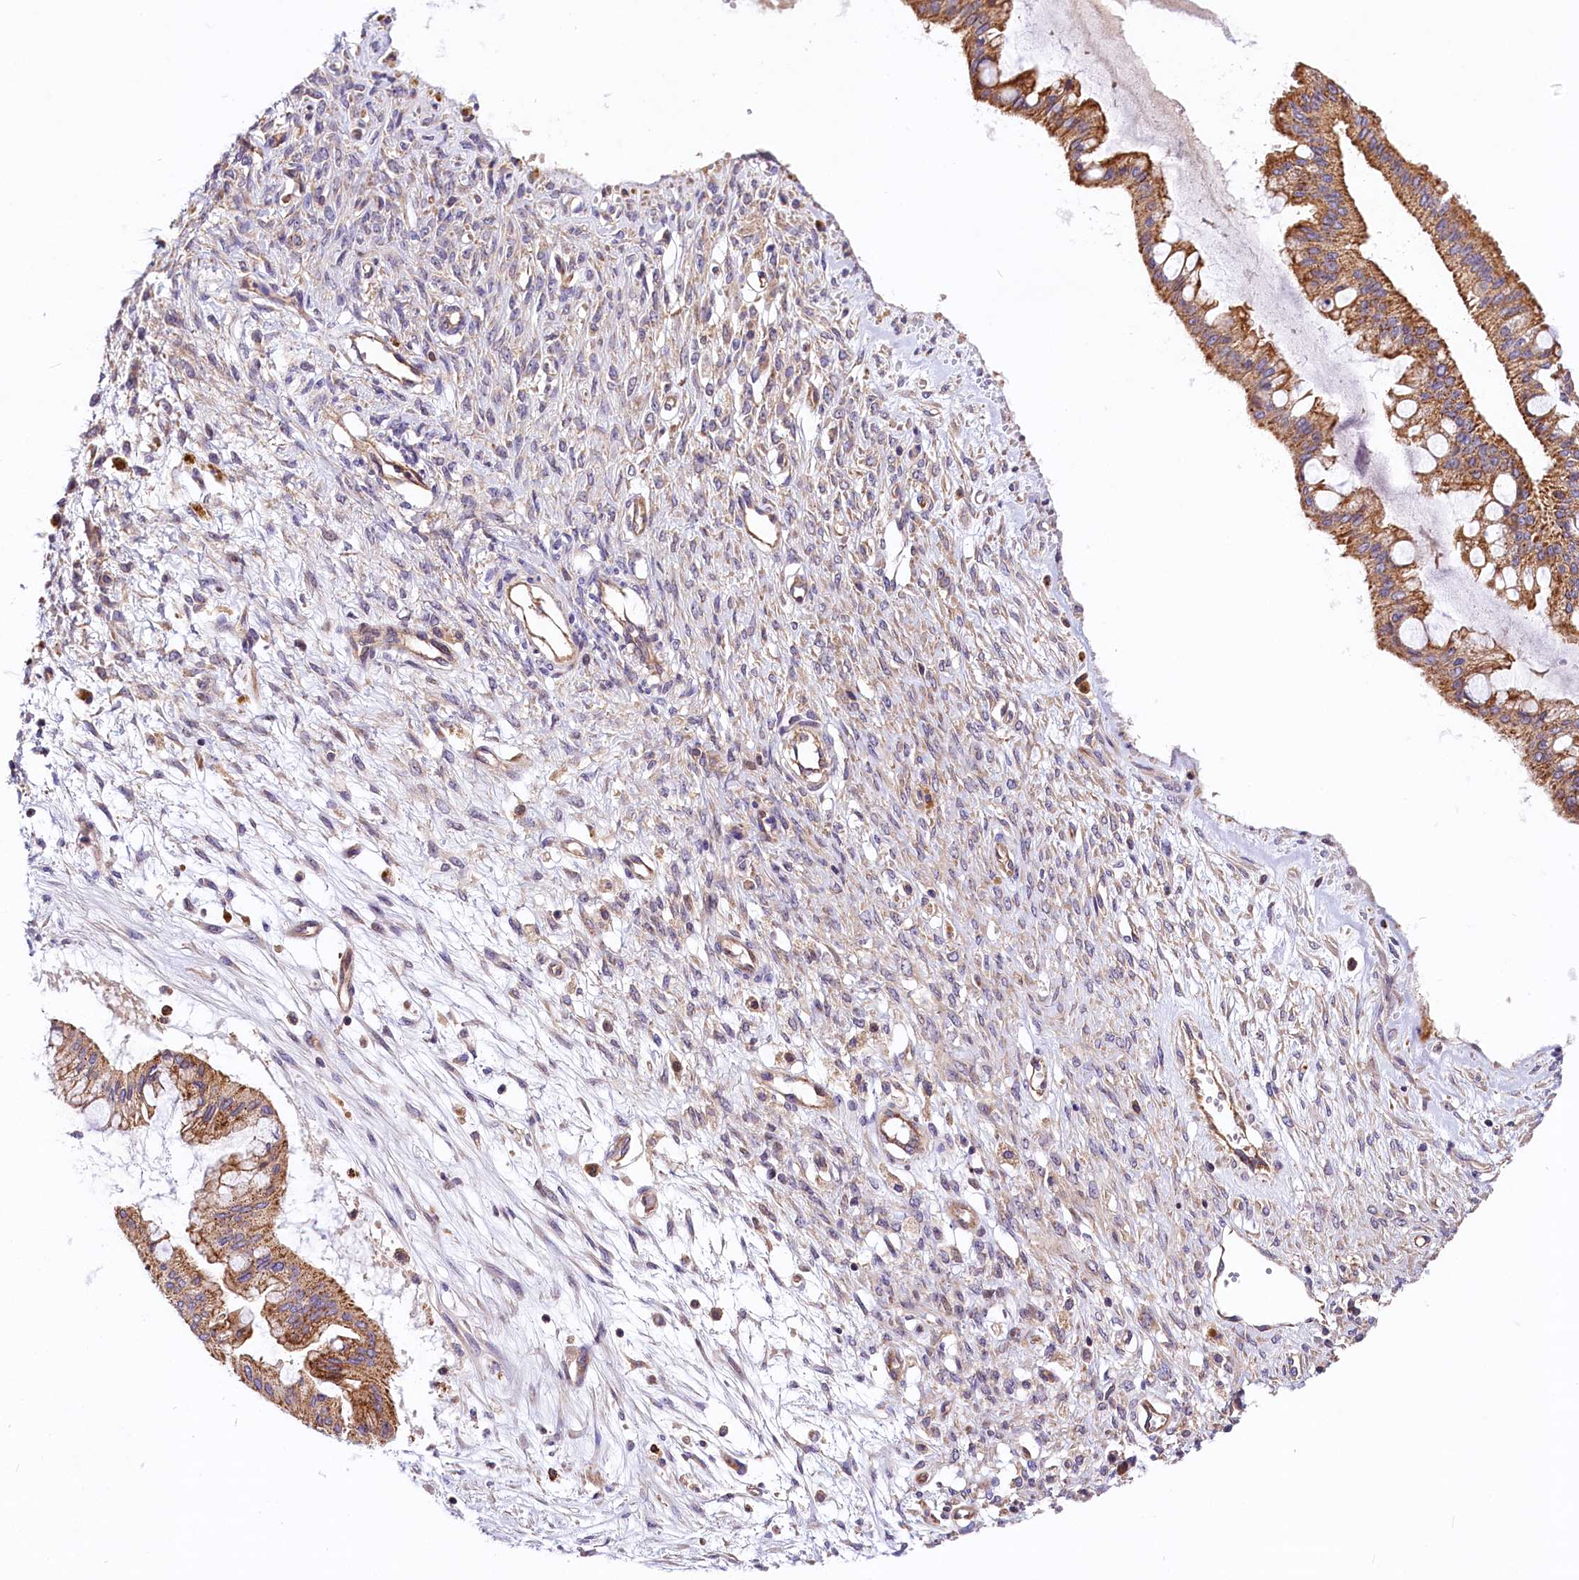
{"staining": {"intensity": "moderate", "quantity": ">75%", "location": "cytoplasmic/membranous"}, "tissue": "ovarian cancer", "cell_type": "Tumor cells", "image_type": "cancer", "snomed": [{"axis": "morphology", "description": "Cystadenocarcinoma, mucinous, NOS"}, {"axis": "topography", "description": "Ovary"}], "caption": "Brown immunohistochemical staining in ovarian cancer (mucinous cystadenocarcinoma) displays moderate cytoplasmic/membranous staining in approximately >75% of tumor cells. The protein of interest is stained brown, and the nuclei are stained in blue (DAB IHC with brightfield microscopy, high magnification).", "gene": "ARMC6", "patient": {"sex": "female", "age": 73}}